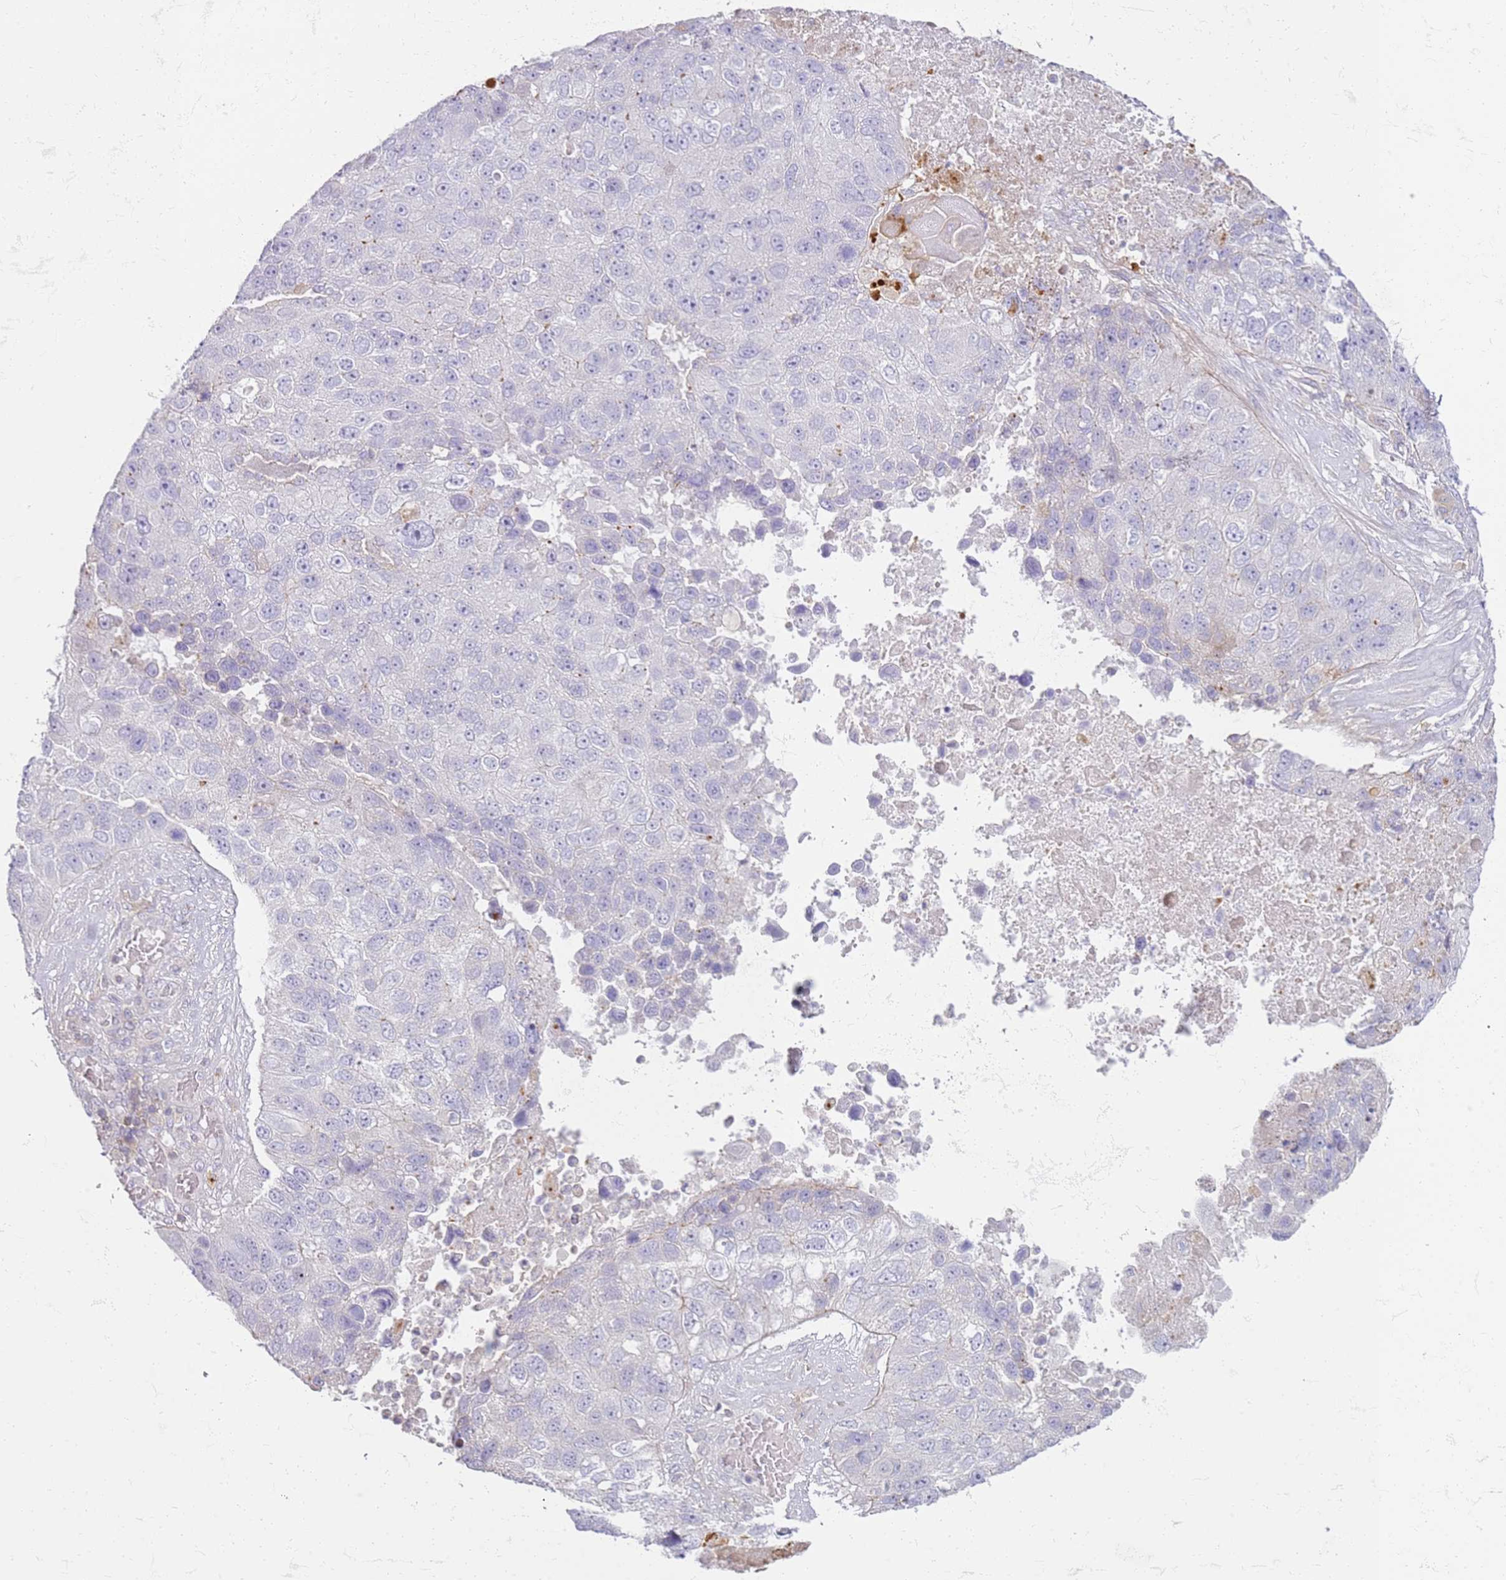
{"staining": {"intensity": "negative", "quantity": "none", "location": "none"}, "tissue": "lung cancer", "cell_type": "Tumor cells", "image_type": "cancer", "snomed": [{"axis": "morphology", "description": "Squamous cell carcinoma, NOS"}, {"axis": "topography", "description": "Lung"}], "caption": "Immunohistochemistry micrograph of human squamous cell carcinoma (lung) stained for a protein (brown), which exhibits no expression in tumor cells.", "gene": "FPR1", "patient": {"sex": "male", "age": 61}}